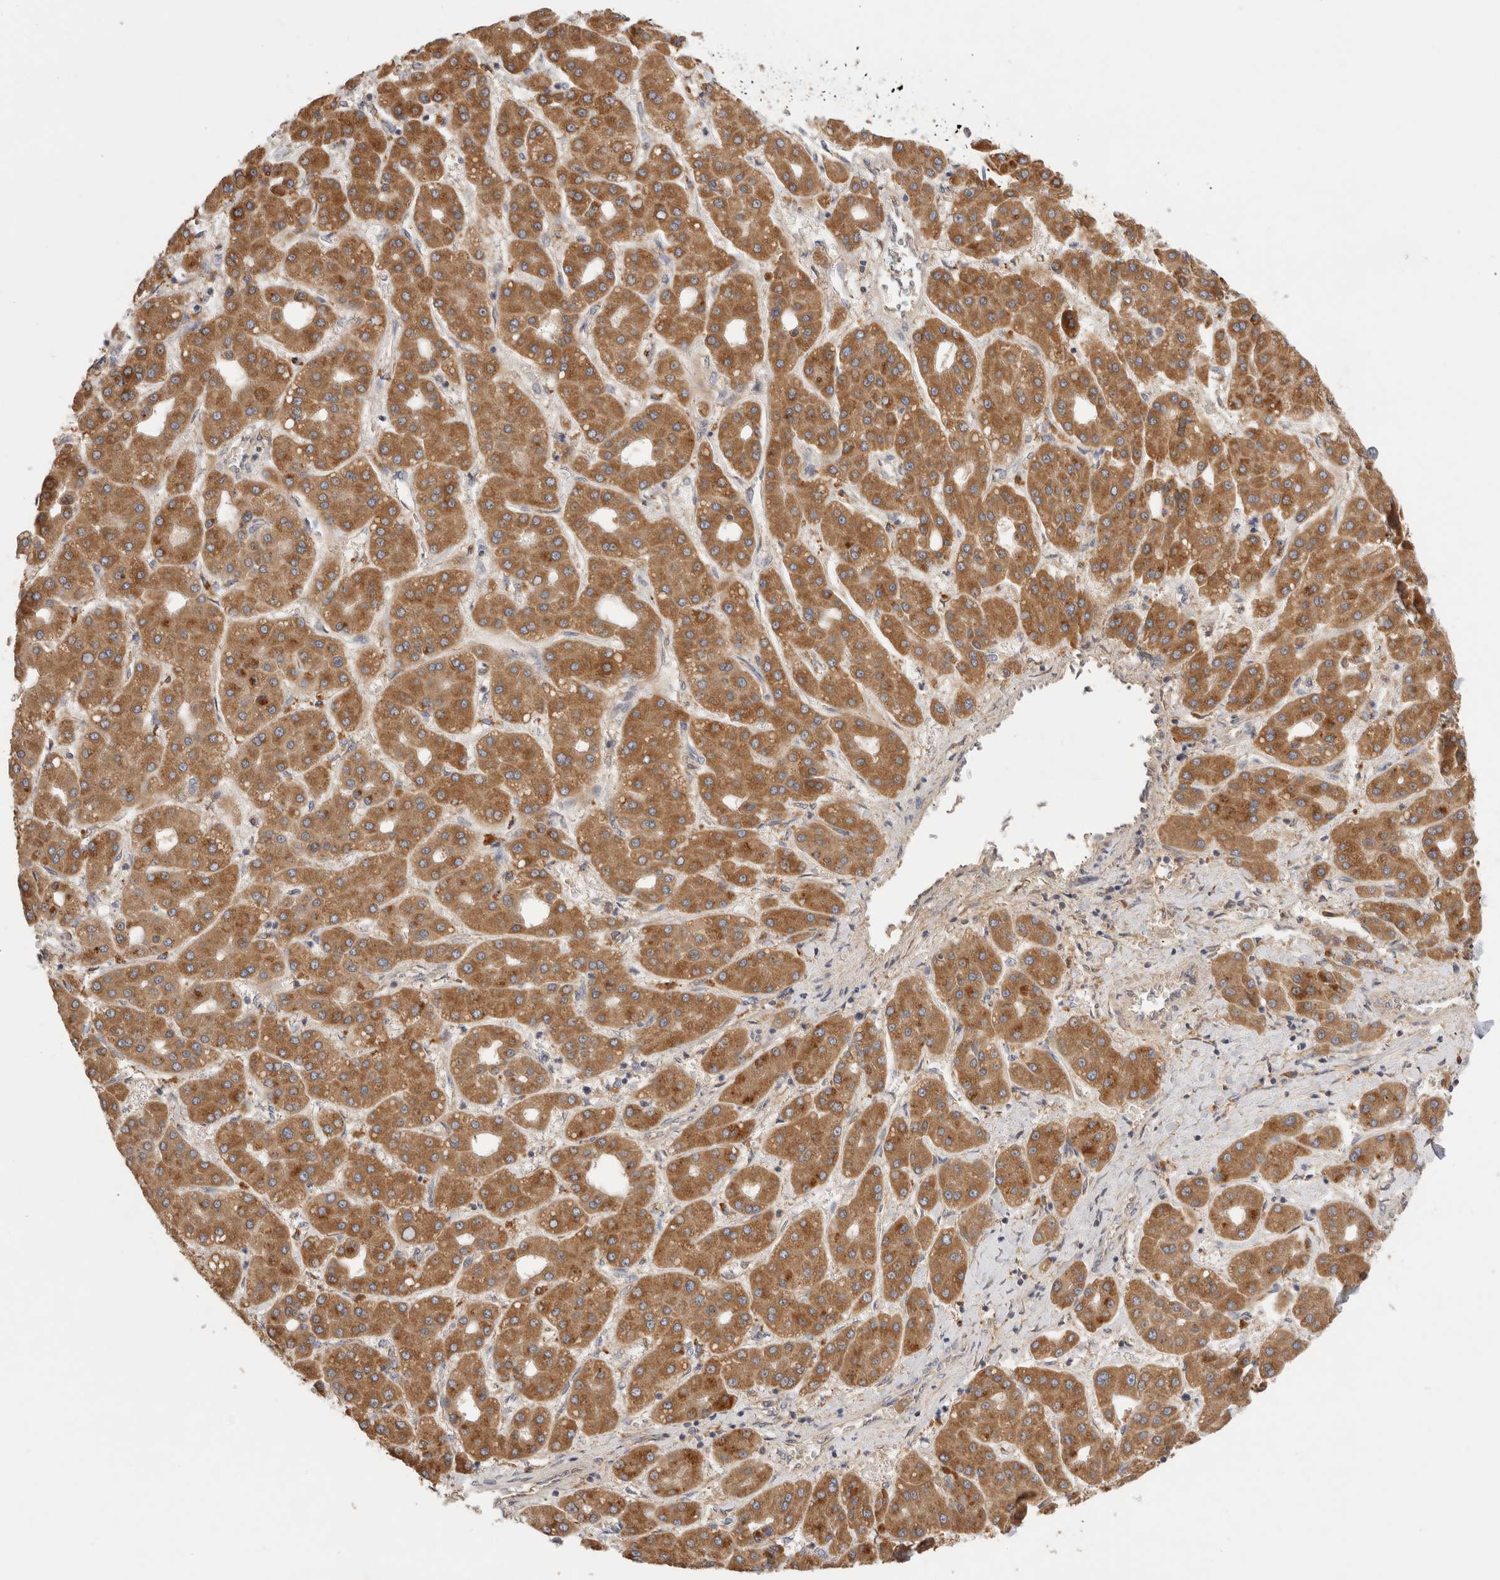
{"staining": {"intensity": "strong", "quantity": ">75%", "location": "cytoplasmic/membranous"}, "tissue": "liver cancer", "cell_type": "Tumor cells", "image_type": "cancer", "snomed": [{"axis": "morphology", "description": "Carcinoma, Hepatocellular, NOS"}, {"axis": "topography", "description": "Liver"}], "caption": "Immunohistochemistry (DAB (3,3'-diaminobenzidine)) staining of liver cancer (hepatocellular carcinoma) reveals strong cytoplasmic/membranous protein staining in approximately >75% of tumor cells.", "gene": "SGK3", "patient": {"sex": "male", "age": 65}}